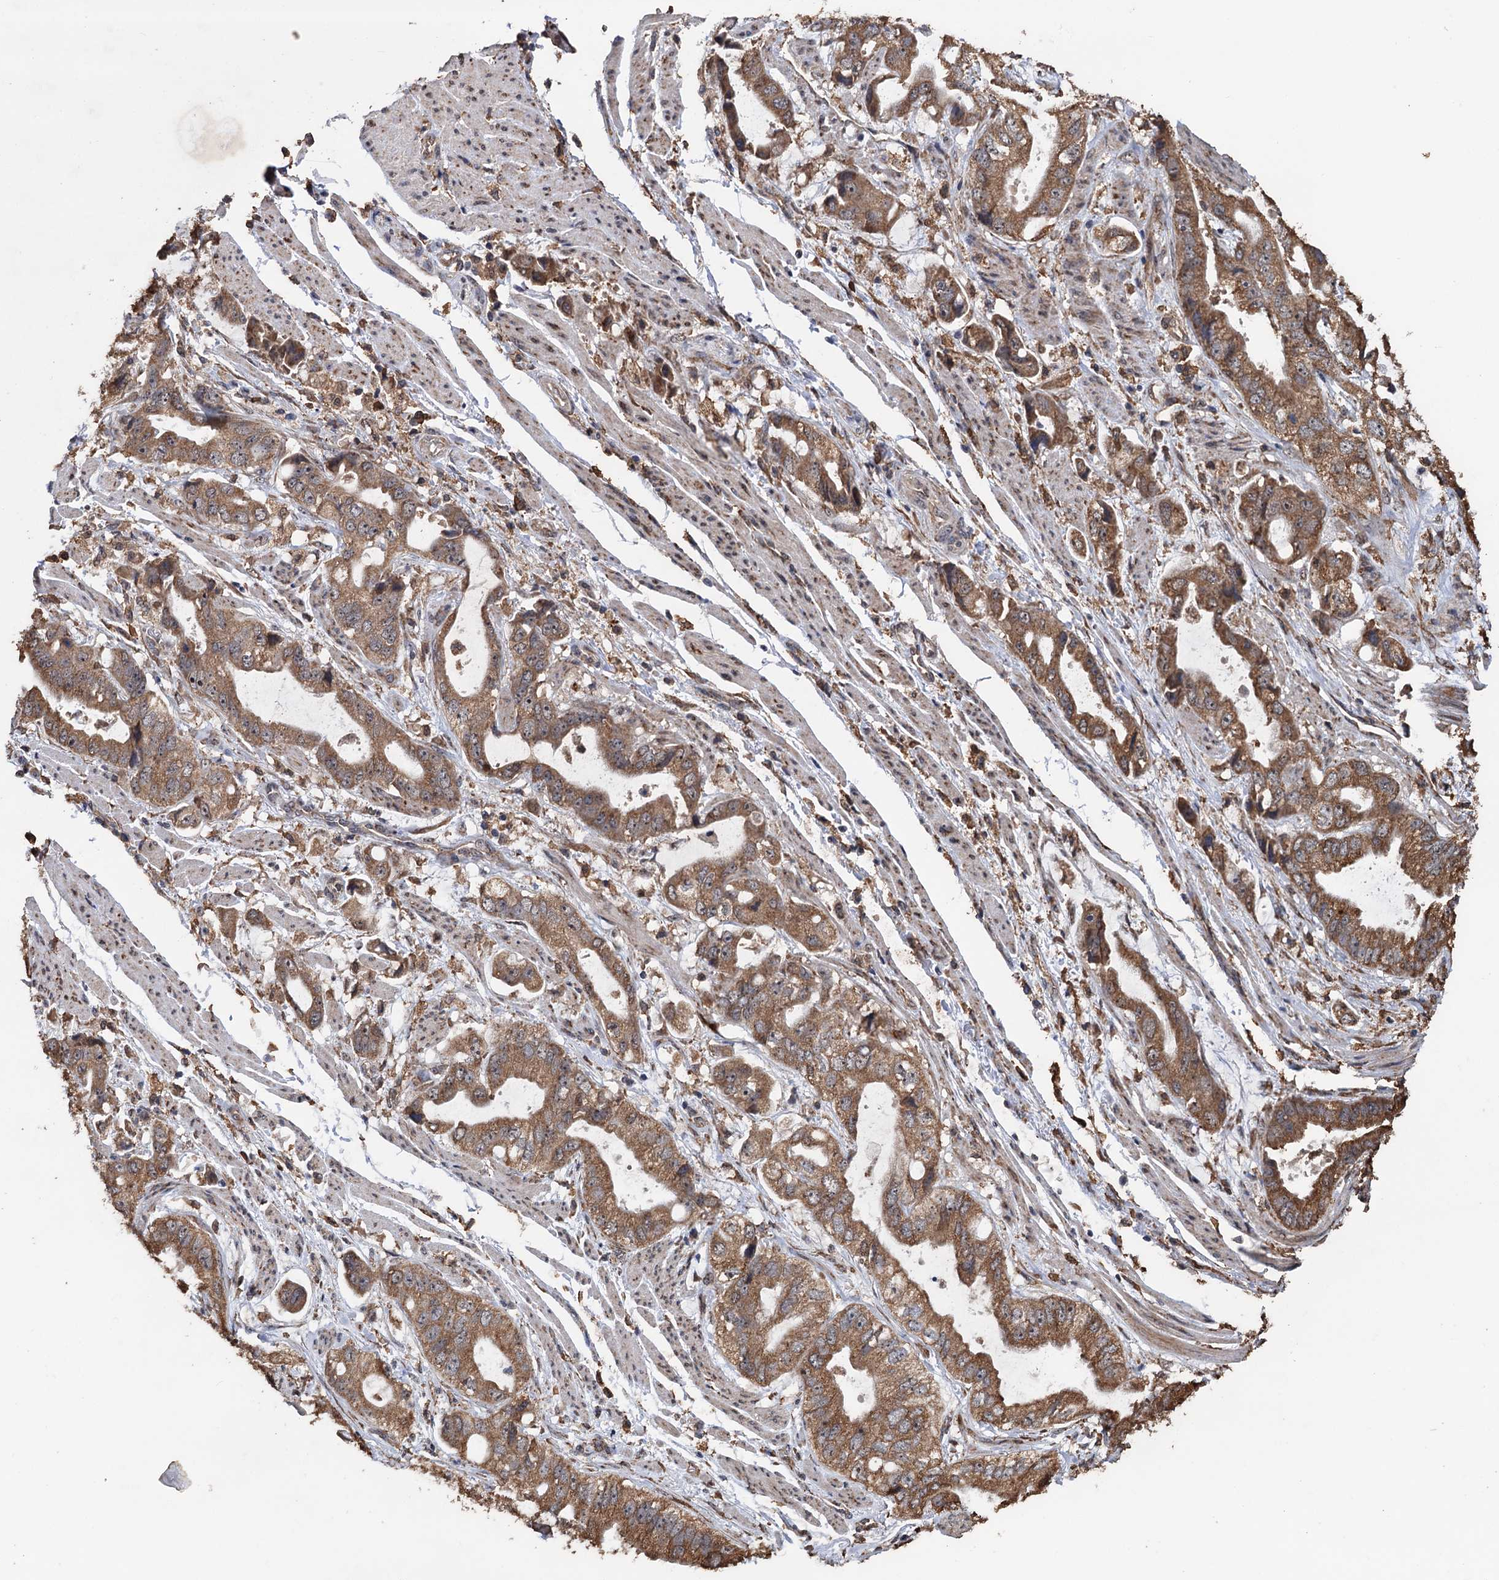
{"staining": {"intensity": "moderate", "quantity": ">75%", "location": "cytoplasmic/membranous"}, "tissue": "stomach cancer", "cell_type": "Tumor cells", "image_type": "cancer", "snomed": [{"axis": "morphology", "description": "Adenocarcinoma, NOS"}, {"axis": "topography", "description": "Stomach"}], "caption": "DAB immunohistochemical staining of stomach adenocarcinoma displays moderate cytoplasmic/membranous protein positivity in about >75% of tumor cells.", "gene": "TBC1D12", "patient": {"sex": "male", "age": 62}}